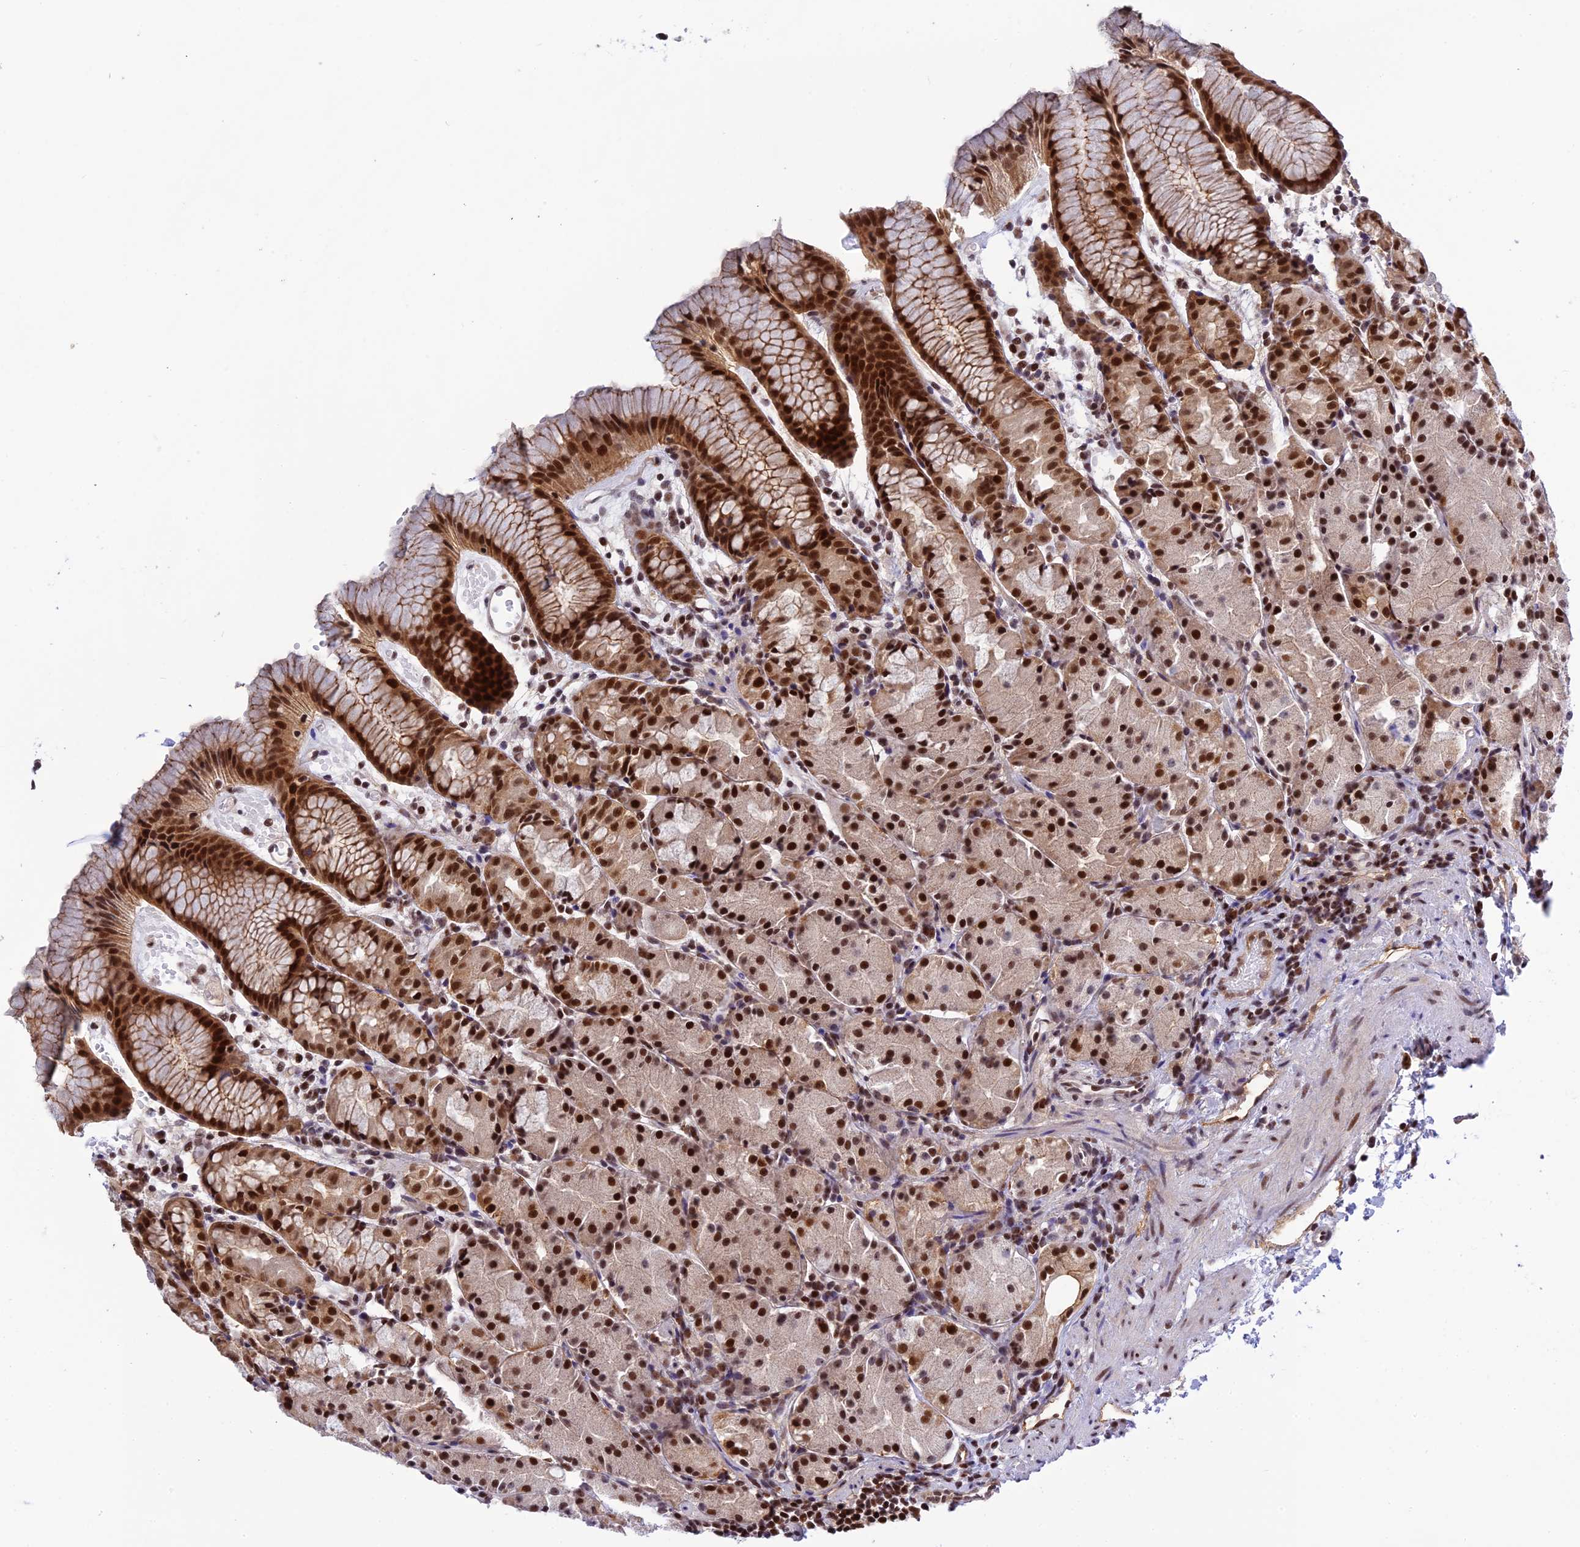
{"staining": {"intensity": "strong", "quantity": ">75%", "location": "cytoplasmic/membranous,nuclear"}, "tissue": "stomach", "cell_type": "Glandular cells", "image_type": "normal", "snomed": [{"axis": "morphology", "description": "Normal tissue, NOS"}, {"axis": "topography", "description": "Stomach, upper"}], "caption": "Immunohistochemistry (IHC) staining of unremarkable stomach, which exhibits high levels of strong cytoplasmic/membranous,nuclear expression in about >75% of glandular cells indicating strong cytoplasmic/membranous,nuclear protein positivity. The staining was performed using DAB (brown) for protein detection and nuclei were counterstained in hematoxylin (blue).", "gene": "TCEA1", "patient": {"sex": "male", "age": 47}}